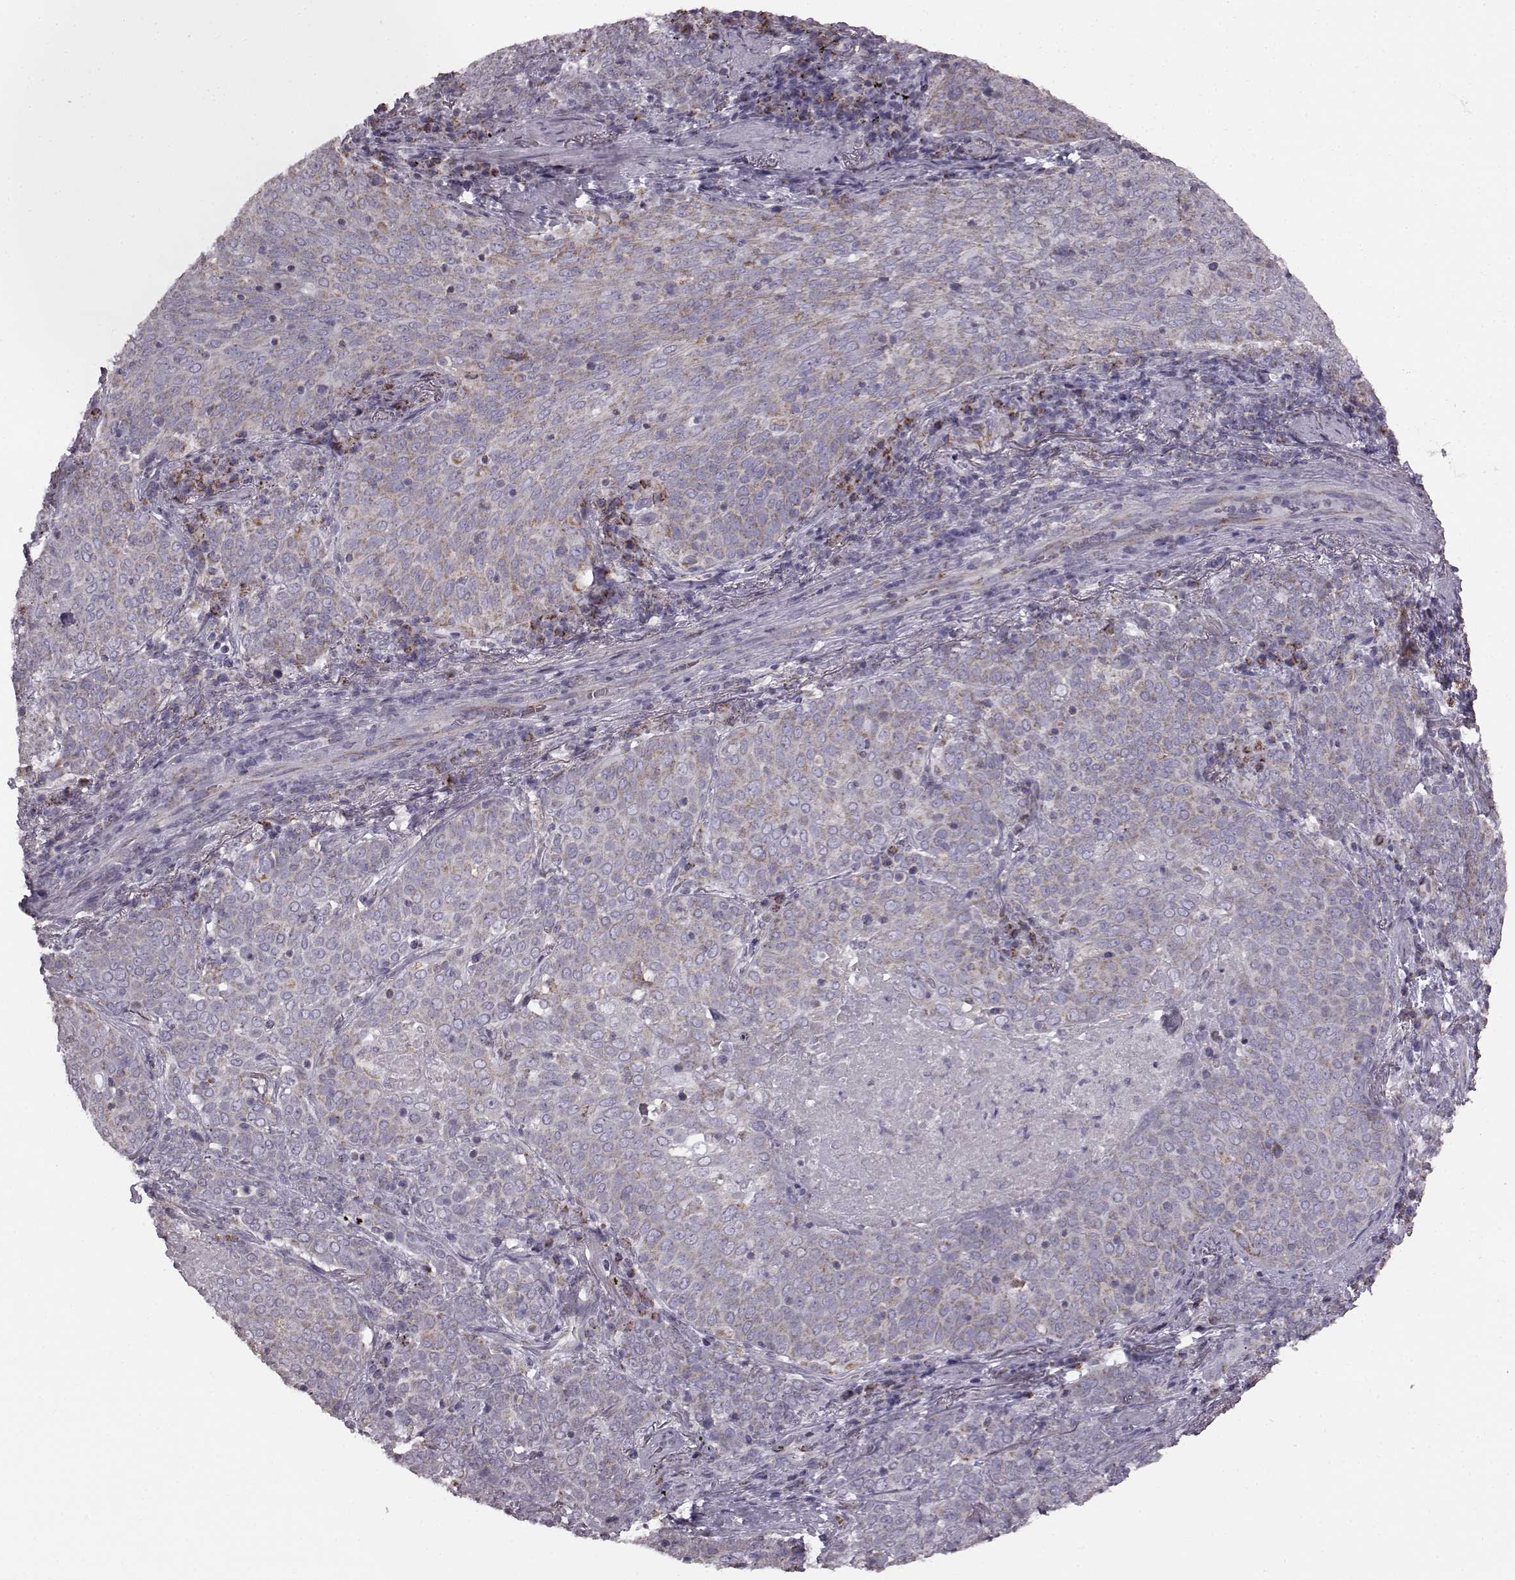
{"staining": {"intensity": "weak", "quantity": ">75%", "location": "cytoplasmic/membranous"}, "tissue": "lung cancer", "cell_type": "Tumor cells", "image_type": "cancer", "snomed": [{"axis": "morphology", "description": "Squamous cell carcinoma, NOS"}, {"axis": "topography", "description": "Lung"}], "caption": "Immunohistochemical staining of lung squamous cell carcinoma displays weak cytoplasmic/membranous protein positivity in about >75% of tumor cells. (DAB (3,3'-diaminobenzidine) IHC, brown staining for protein, blue staining for nuclei).", "gene": "FAM8A1", "patient": {"sex": "male", "age": 82}}